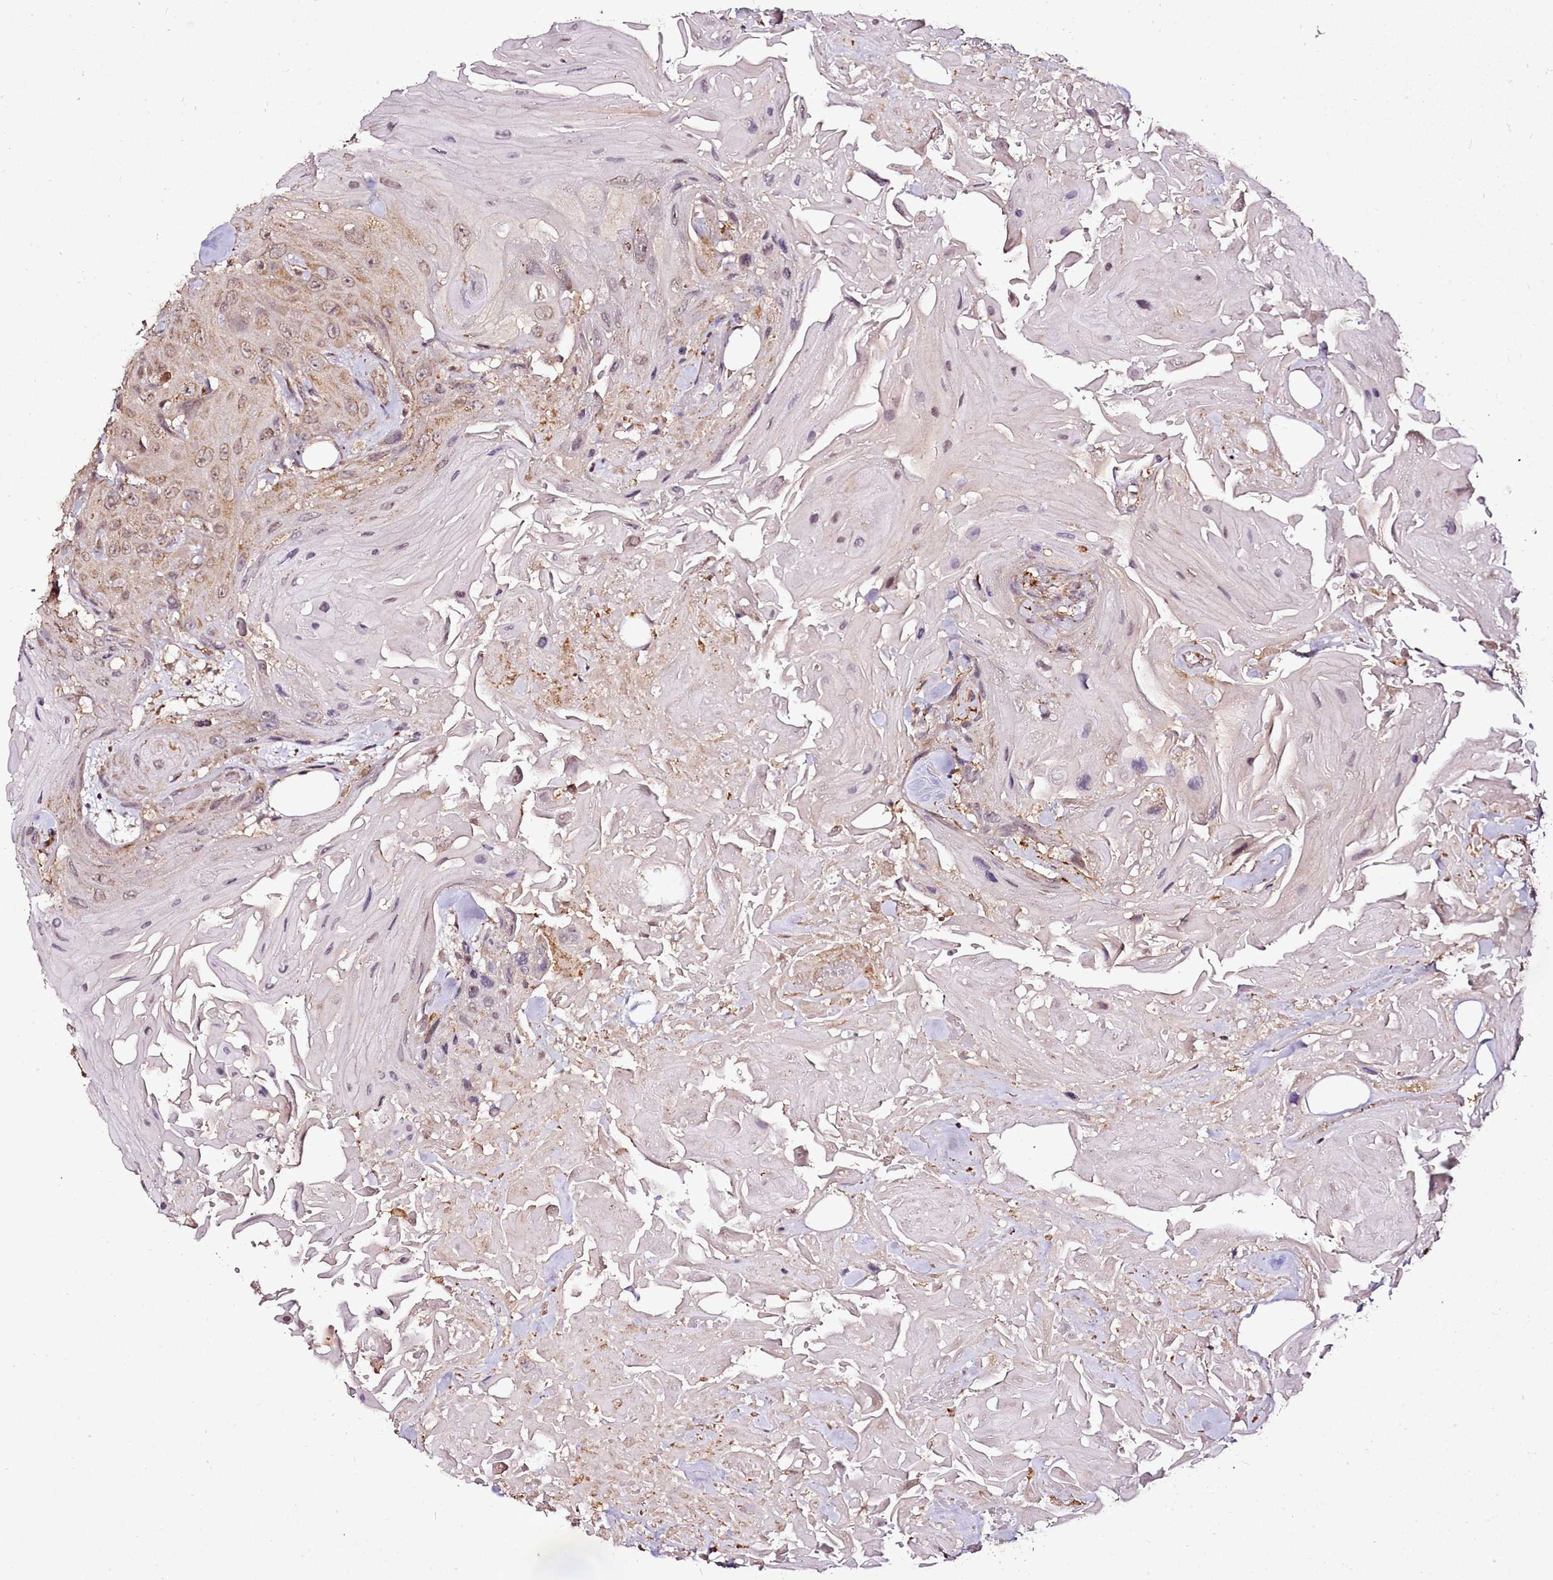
{"staining": {"intensity": "moderate", "quantity": ">75%", "location": "cytoplasmic/membranous,nuclear"}, "tissue": "head and neck cancer", "cell_type": "Tumor cells", "image_type": "cancer", "snomed": [{"axis": "morphology", "description": "Squamous cell carcinoma, NOS"}, {"axis": "topography", "description": "Head-Neck"}], "caption": "Head and neck cancer (squamous cell carcinoma) stained with a protein marker exhibits moderate staining in tumor cells.", "gene": "EDIL3", "patient": {"sex": "male", "age": 81}}